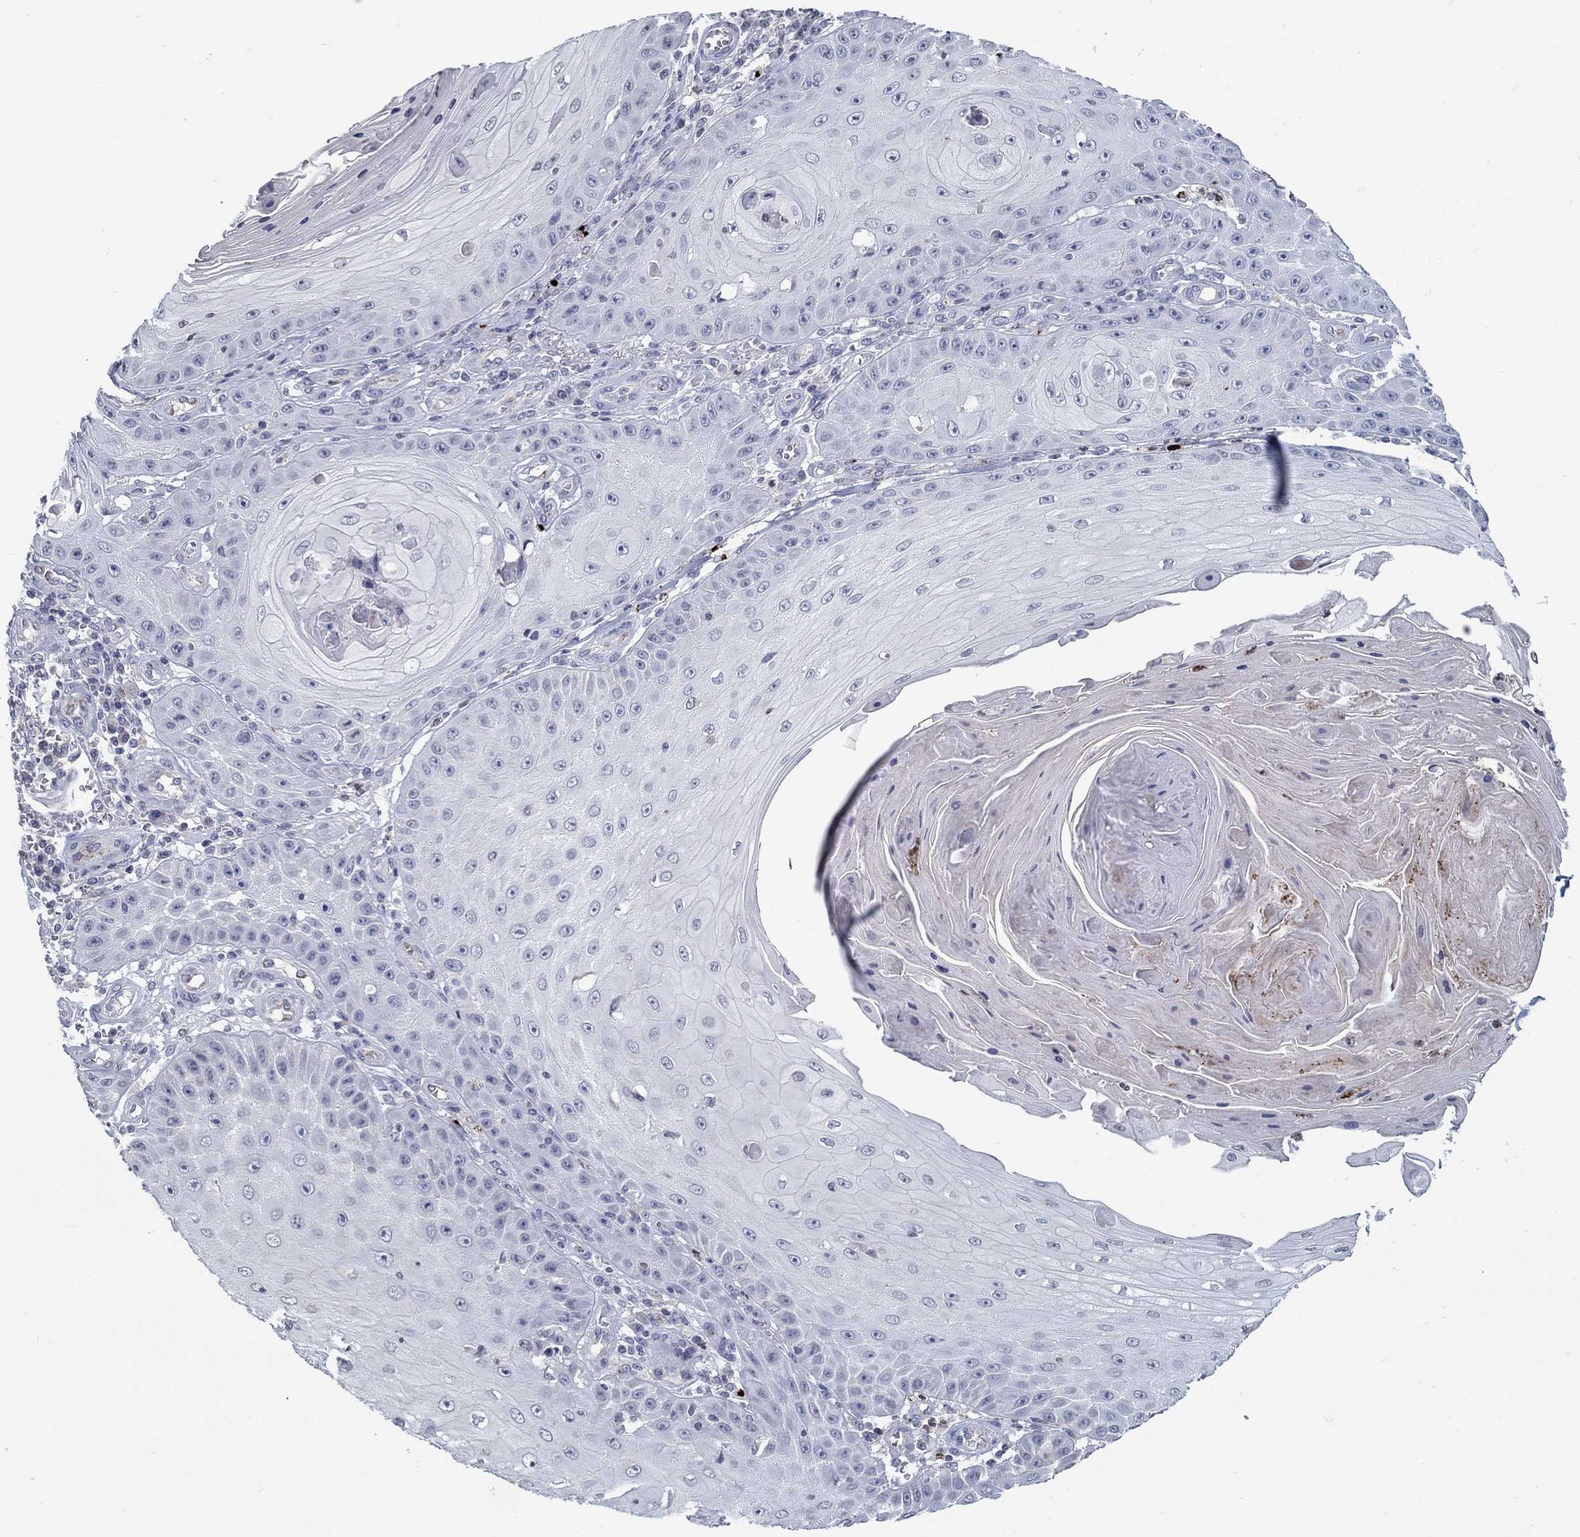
{"staining": {"intensity": "negative", "quantity": "none", "location": "none"}, "tissue": "skin cancer", "cell_type": "Tumor cells", "image_type": "cancer", "snomed": [{"axis": "morphology", "description": "Squamous cell carcinoma, NOS"}, {"axis": "topography", "description": "Skin"}], "caption": "Tumor cells show no significant protein expression in skin cancer (squamous cell carcinoma).", "gene": "TINAG", "patient": {"sex": "male", "age": 70}}